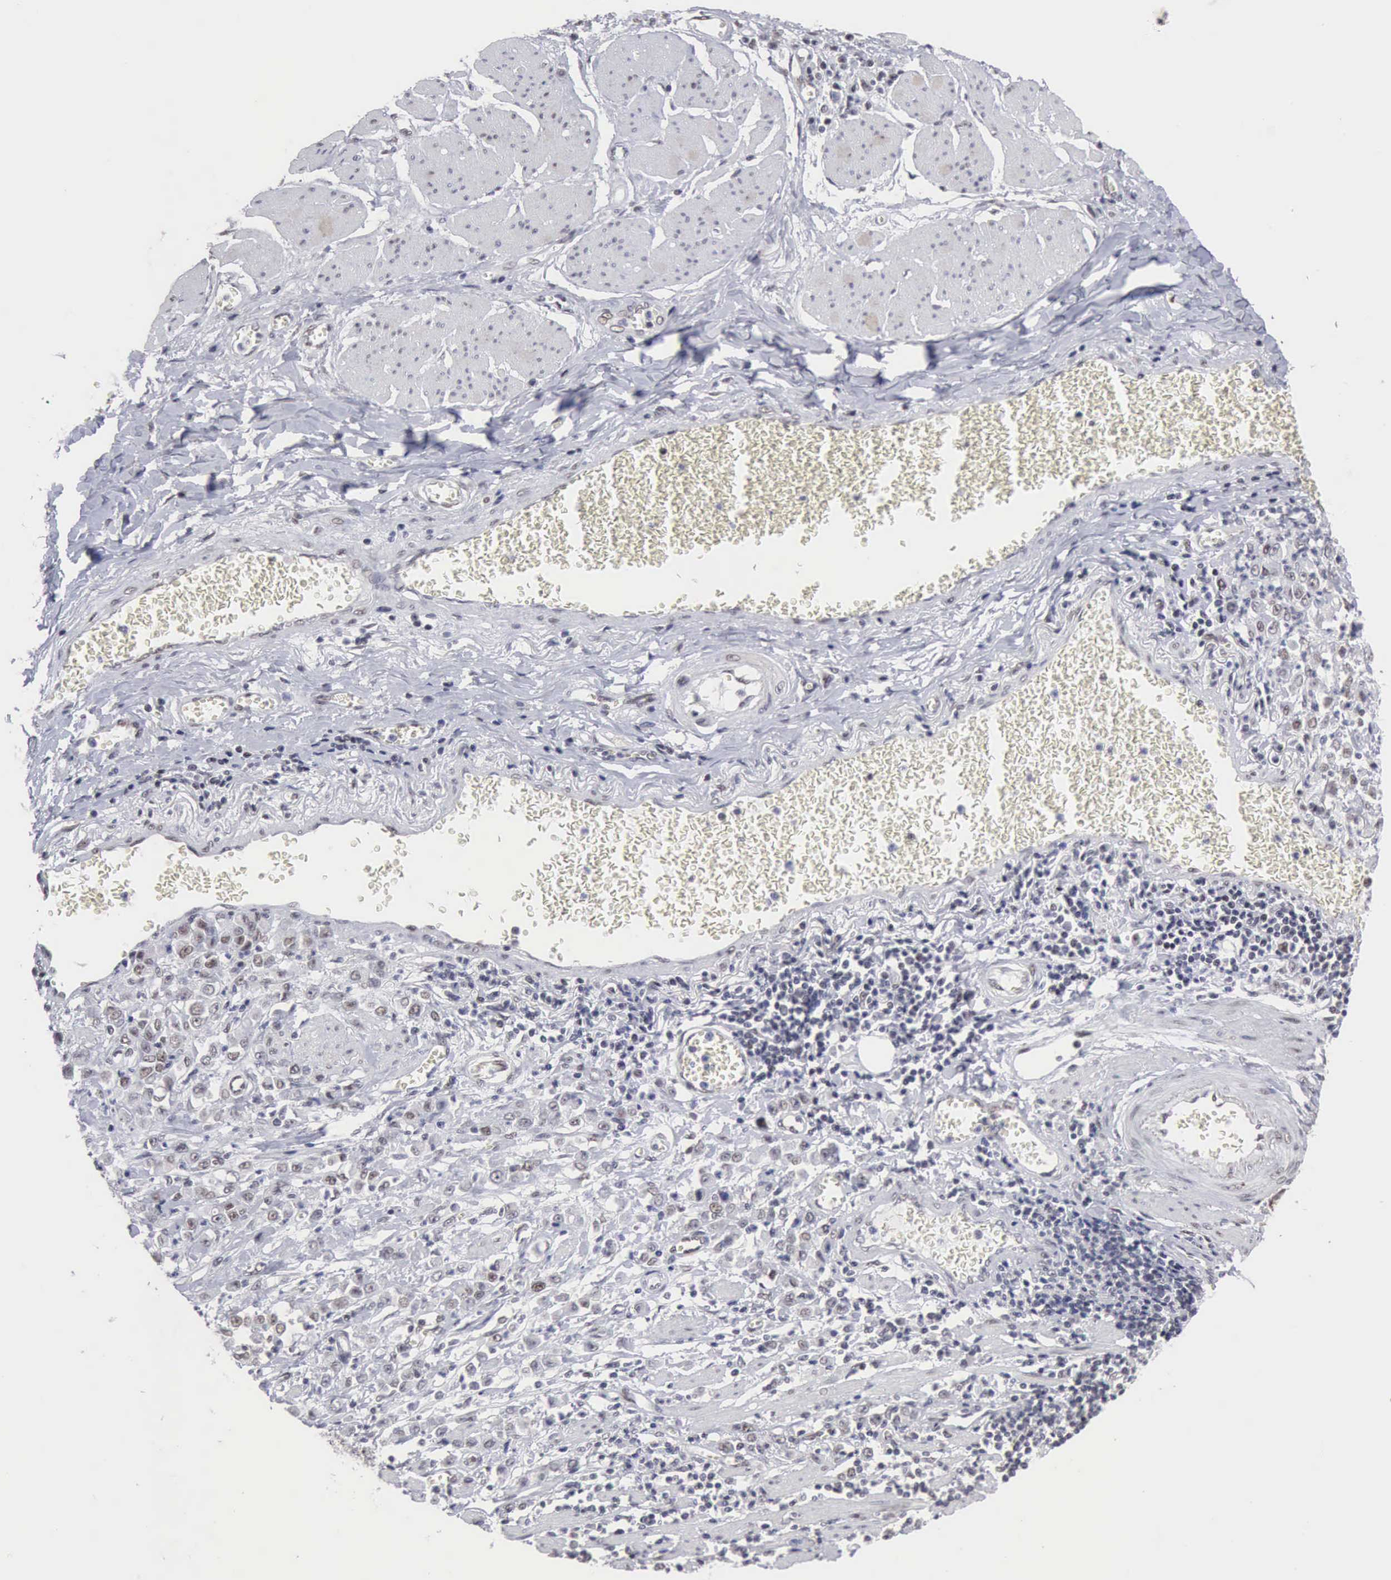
{"staining": {"intensity": "weak", "quantity": "<25%", "location": "nuclear"}, "tissue": "stomach cancer", "cell_type": "Tumor cells", "image_type": "cancer", "snomed": [{"axis": "morphology", "description": "Adenocarcinoma, NOS"}, {"axis": "topography", "description": "Stomach"}], "caption": "The image reveals no staining of tumor cells in adenocarcinoma (stomach).", "gene": "TAF1", "patient": {"sex": "male", "age": 72}}